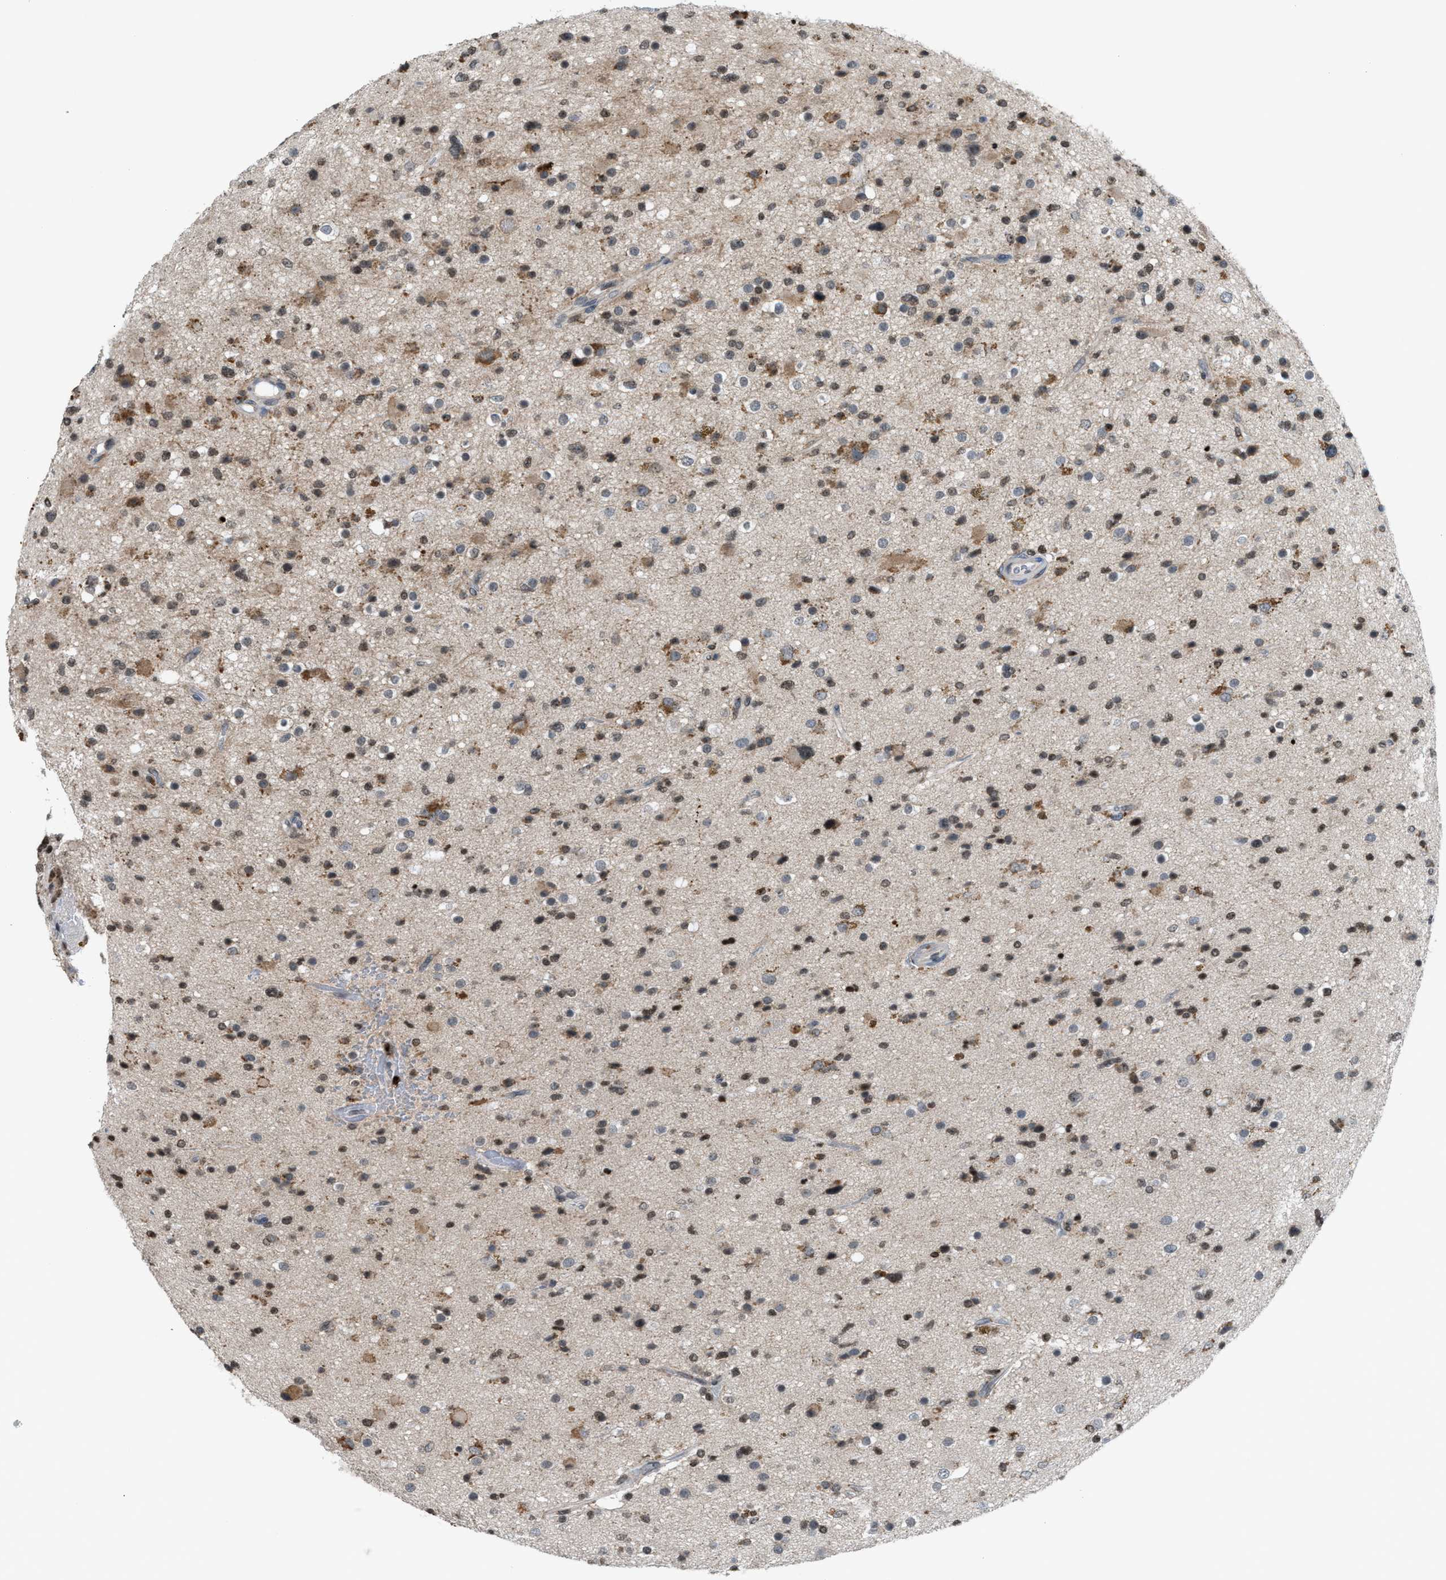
{"staining": {"intensity": "moderate", "quantity": ">75%", "location": "cytoplasmic/membranous,nuclear"}, "tissue": "glioma", "cell_type": "Tumor cells", "image_type": "cancer", "snomed": [{"axis": "morphology", "description": "Glioma, malignant, High grade"}, {"axis": "topography", "description": "Brain"}], "caption": "The micrograph reveals a brown stain indicating the presence of a protein in the cytoplasmic/membranous and nuclear of tumor cells in glioma. (brown staining indicates protein expression, while blue staining denotes nuclei).", "gene": "PRUNE2", "patient": {"sex": "male", "age": 33}}